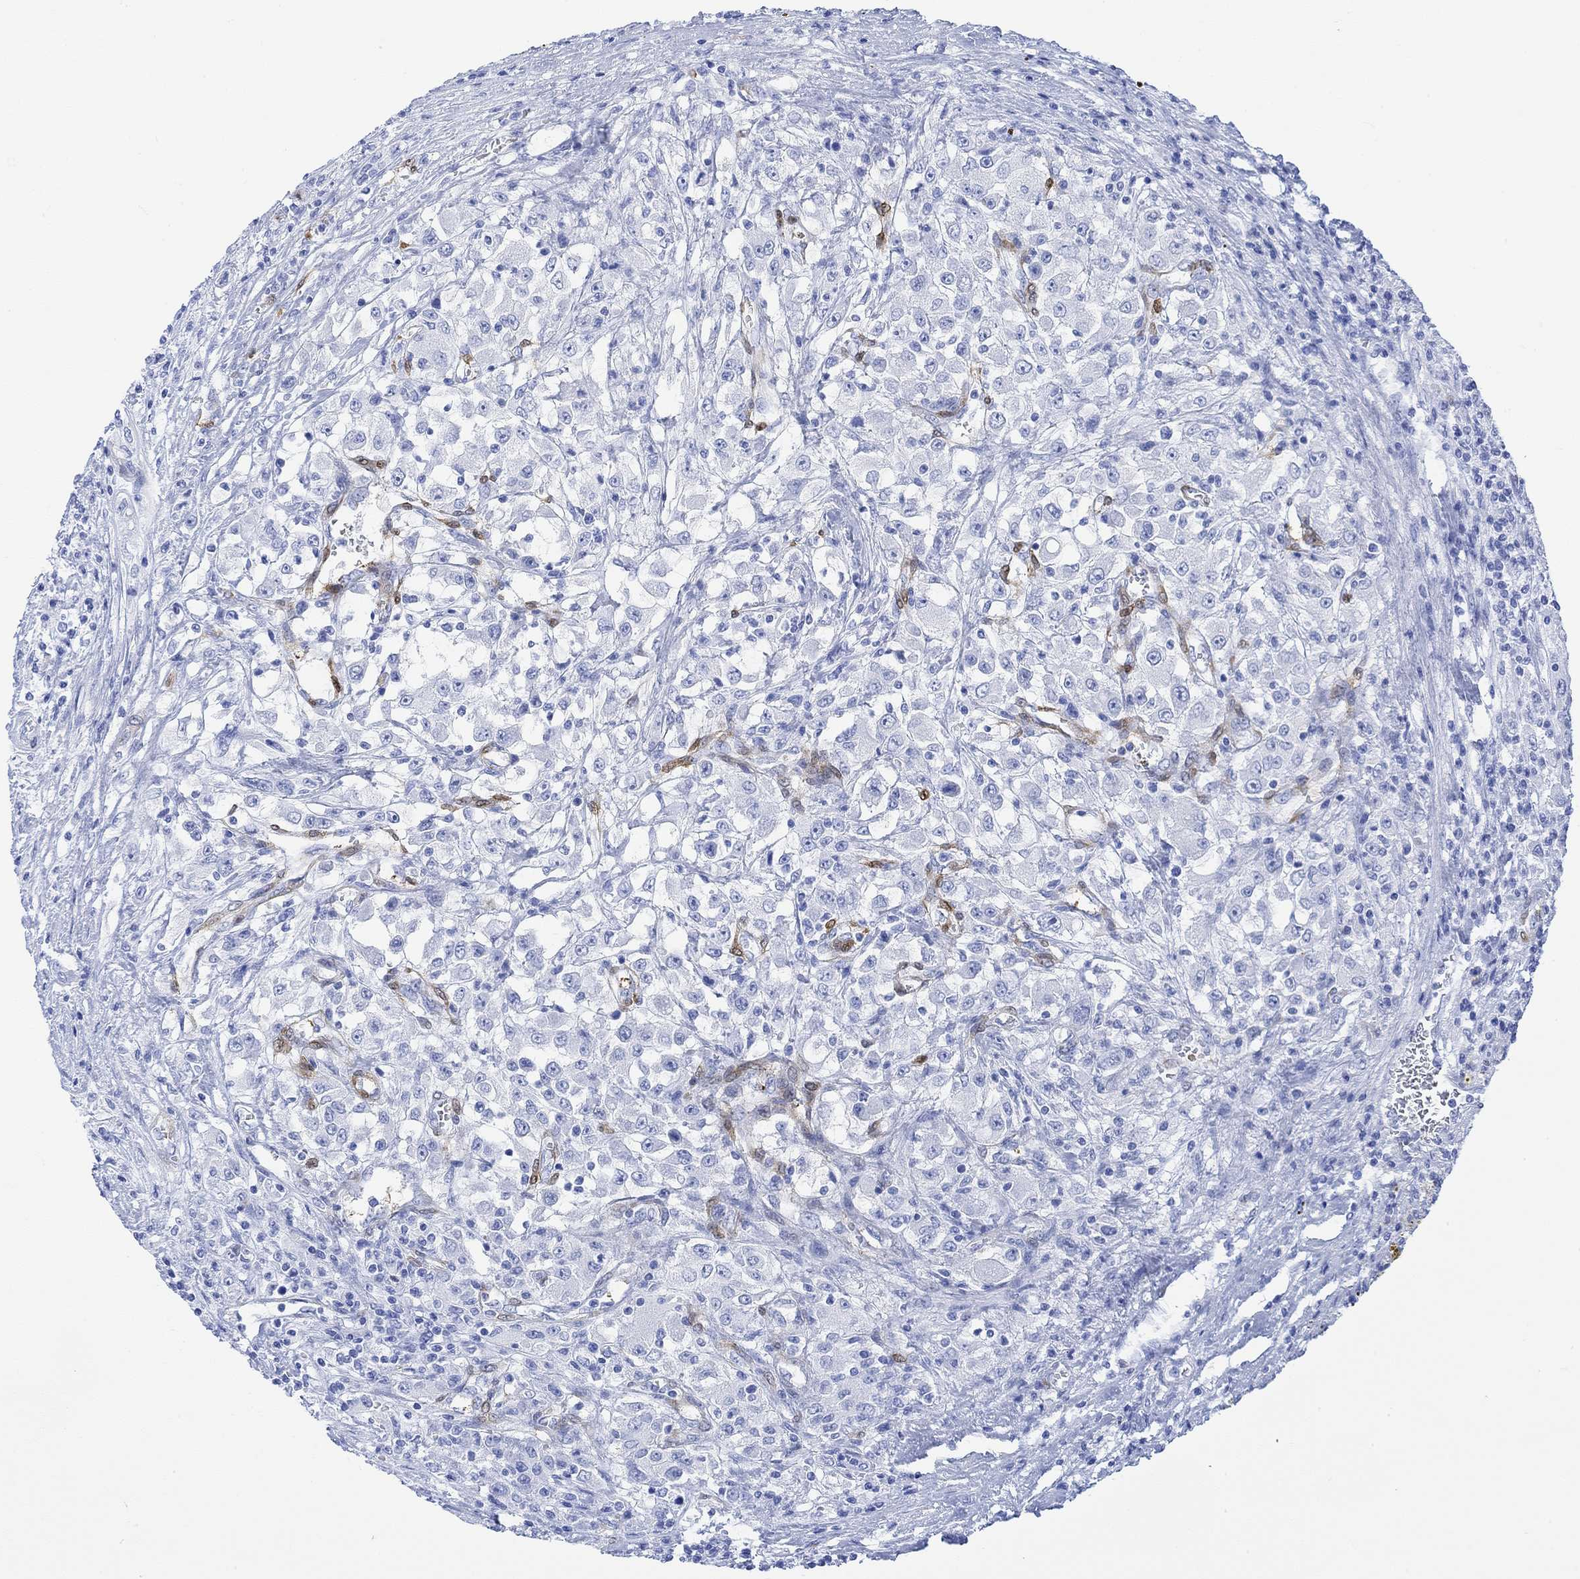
{"staining": {"intensity": "negative", "quantity": "none", "location": "none"}, "tissue": "renal cancer", "cell_type": "Tumor cells", "image_type": "cancer", "snomed": [{"axis": "morphology", "description": "Adenocarcinoma, NOS"}, {"axis": "topography", "description": "Kidney"}], "caption": "The photomicrograph demonstrates no staining of tumor cells in renal cancer.", "gene": "TPPP3", "patient": {"sex": "female", "age": 67}}